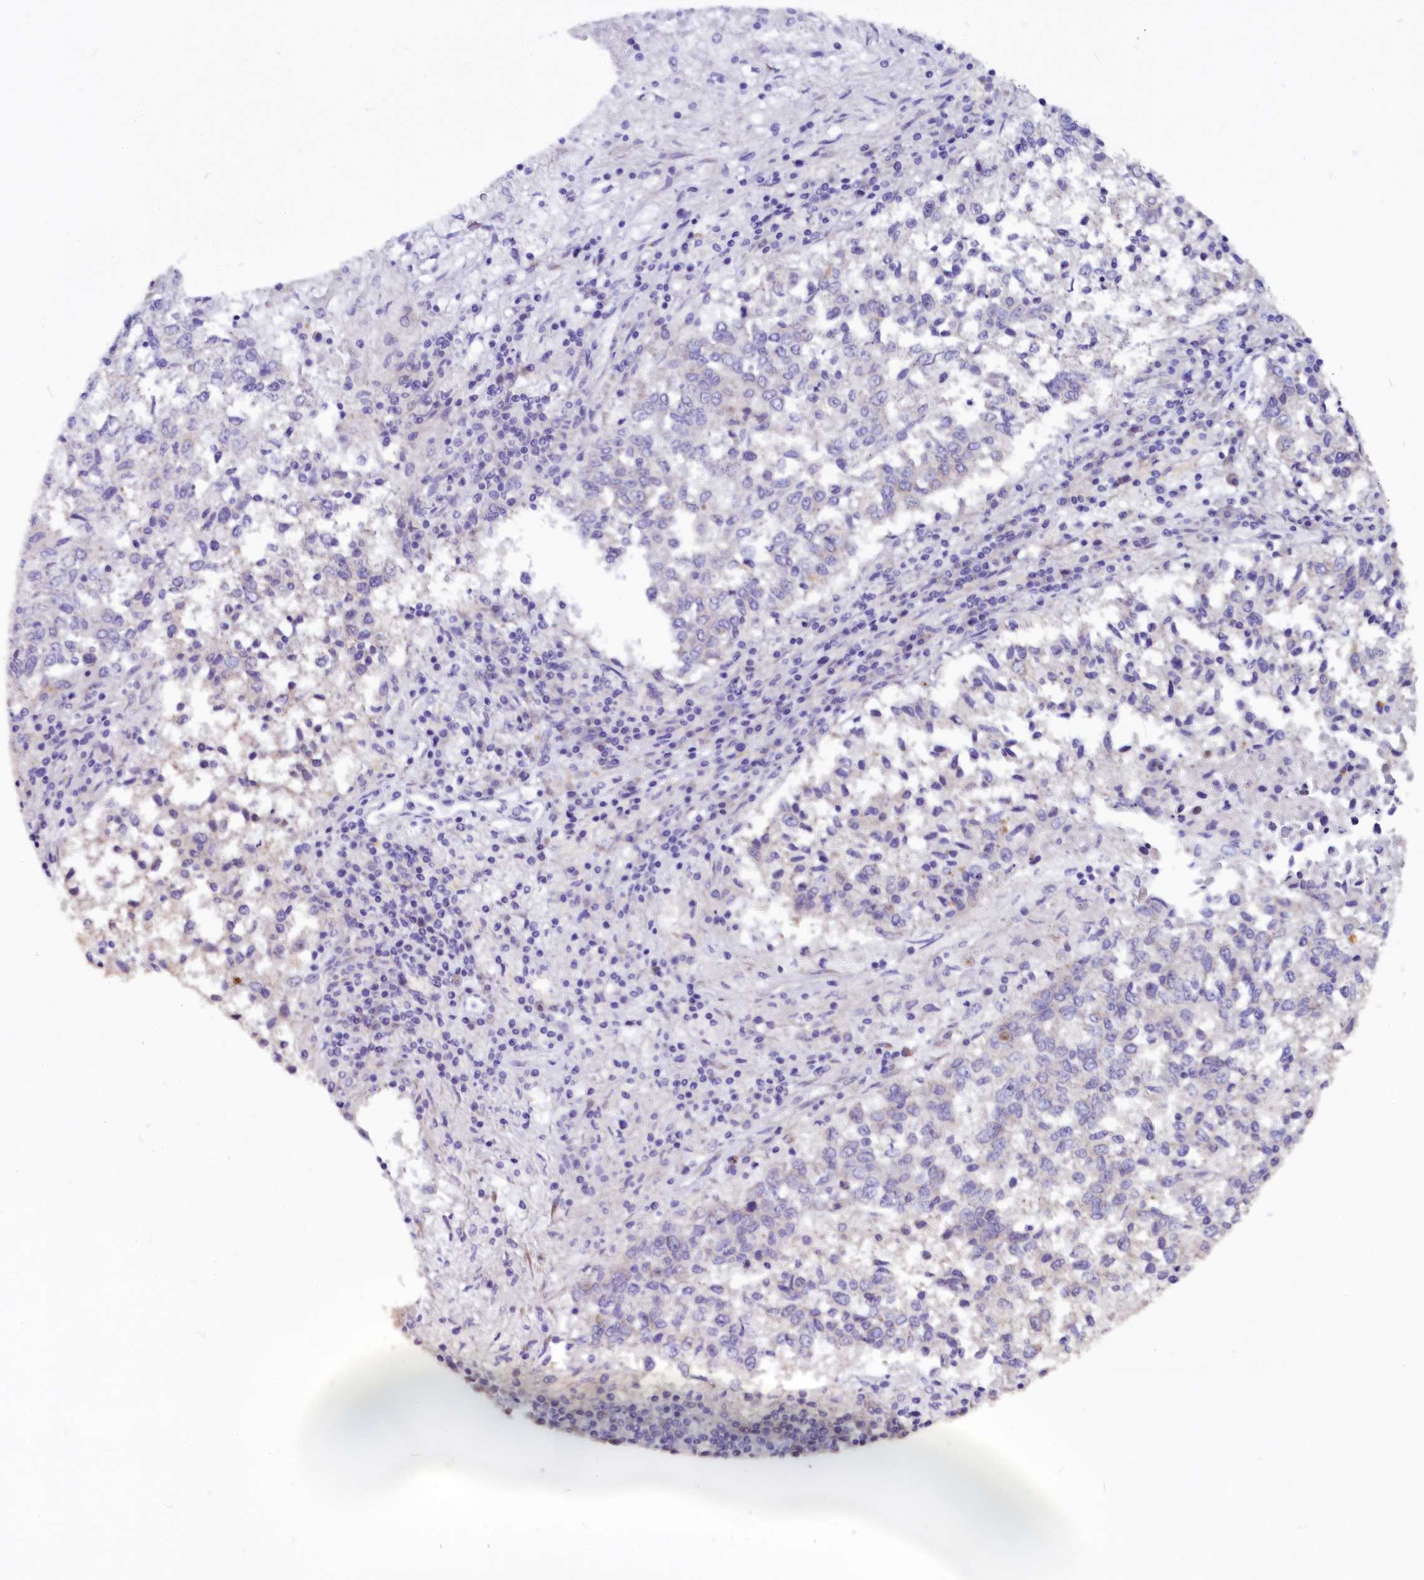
{"staining": {"intensity": "negative", "quantity": "none", "location": "none"}, "tissue": "lung cancer", "cell_type": "Tumor cells", "image_type": "cancer", "snomed": [{"axis": "morphology", "description": "Squamous cell carcinoma, NOS"}, {"axis": "topography", "description": "Lung"}], "caption": "There is no significant positivity in tumor cells of lung squamous cell carcinoma. Brightfield microscopy of IHC stained with DAB (3,3'-diaminobenzidine) (brown) and hematoxylin (blue), captured at high magnification.", "gene": "CEP170", "patient": {"sex": "male", "age": 73}}